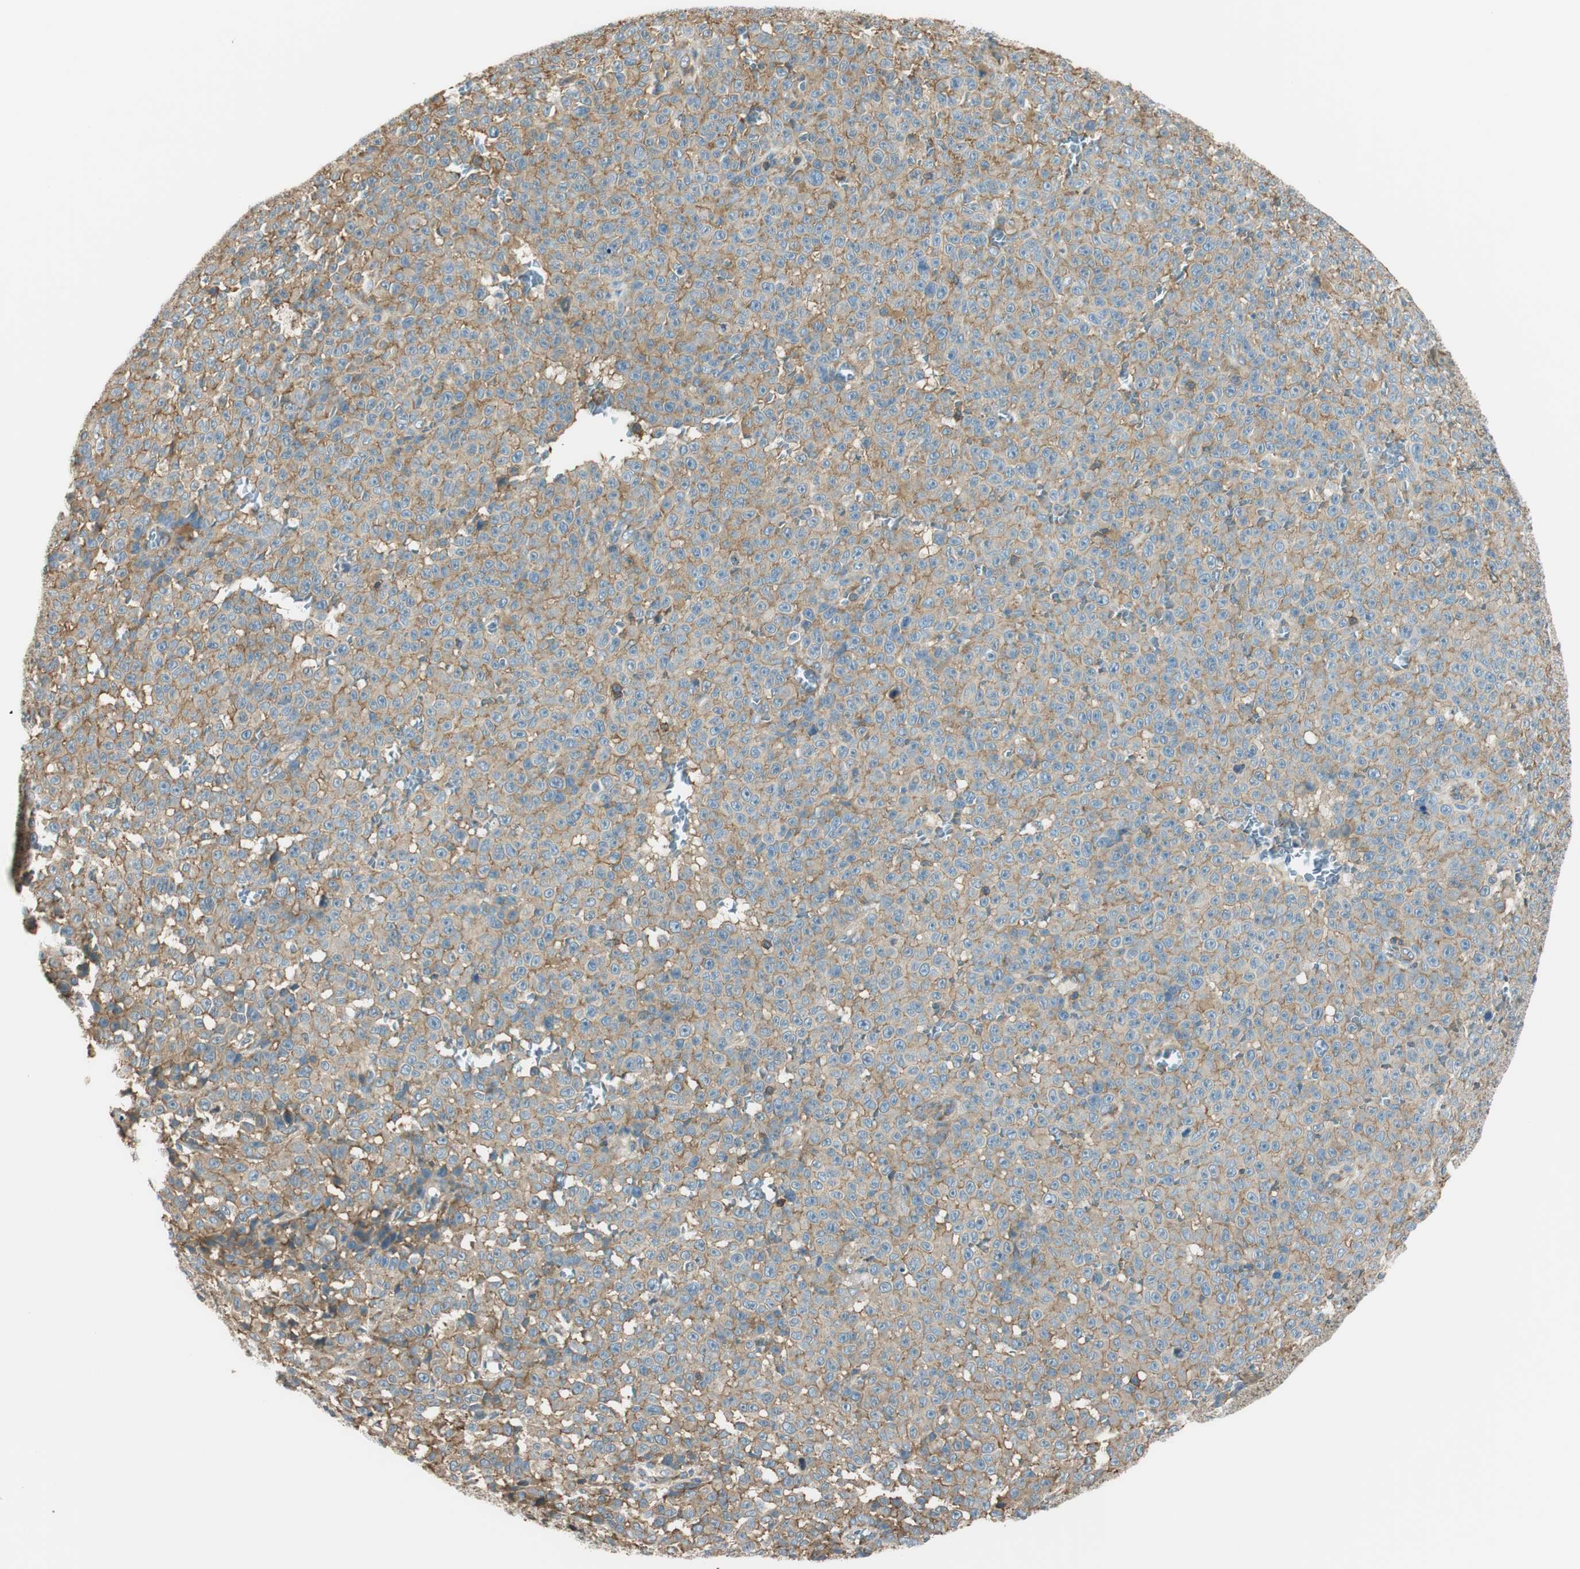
{"staining": {"intensity": "moderate", "quantity": ">75%", "location": "cytoplasmic/membranous"}, "tissue": "melanoma", "cell_type": "Tumor cells", "image_type": "cancer", "snomed": [{"axis": "morphology", "description": "Malignant melanoma, NOS"}, {"axis": "topography", "description": "Skin"}], "caption": "Tumor cells exhibit medium levels of moderate cytoplasmic/membranous positivity in about >75% of cells in malignant melanoma.", "gene": "PI4K2B", "patient": {"sex": "female", "age": 82}}